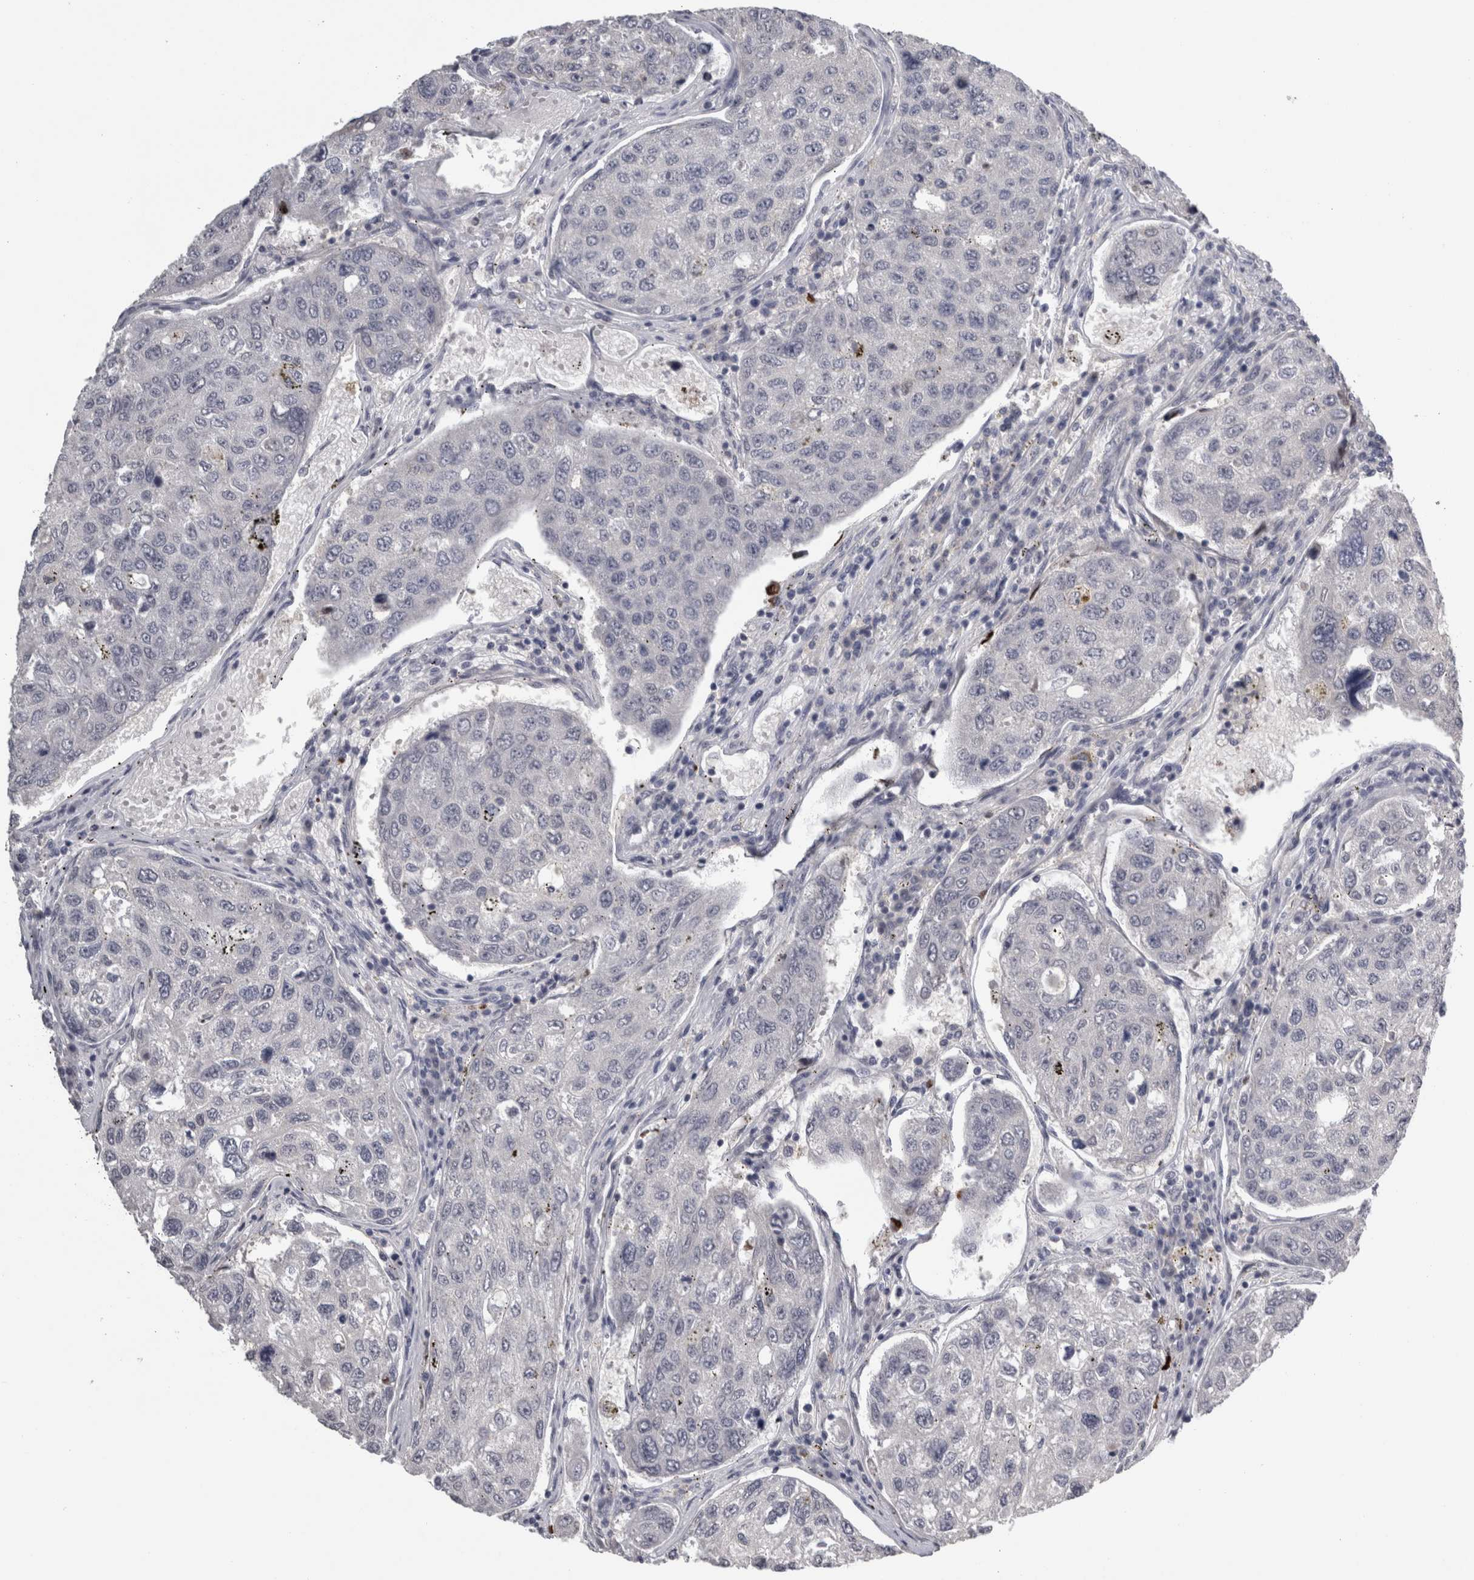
{"staining": {"intensity": "negative", "quantity": "none", "location": "none"}, "tissue": "urothelial cancer", "cell_type": "Tumor cells", "image_type": "cancer", "snomed": [{"axis": "morphology", "description": "Urothelial carcinoma, High grade"}, {"axis": "topography", "description": "Lymph node"}, {"axis": "topography", "description": "Urinary bladder"}], "caption": "Tumor cells show no significant expression in urothelial carcinoma (high-grade). (DAB IHC with hematoxylin counter stain).", "gene": "TCAP", "patient": {"sex": "male", "age": 51}}